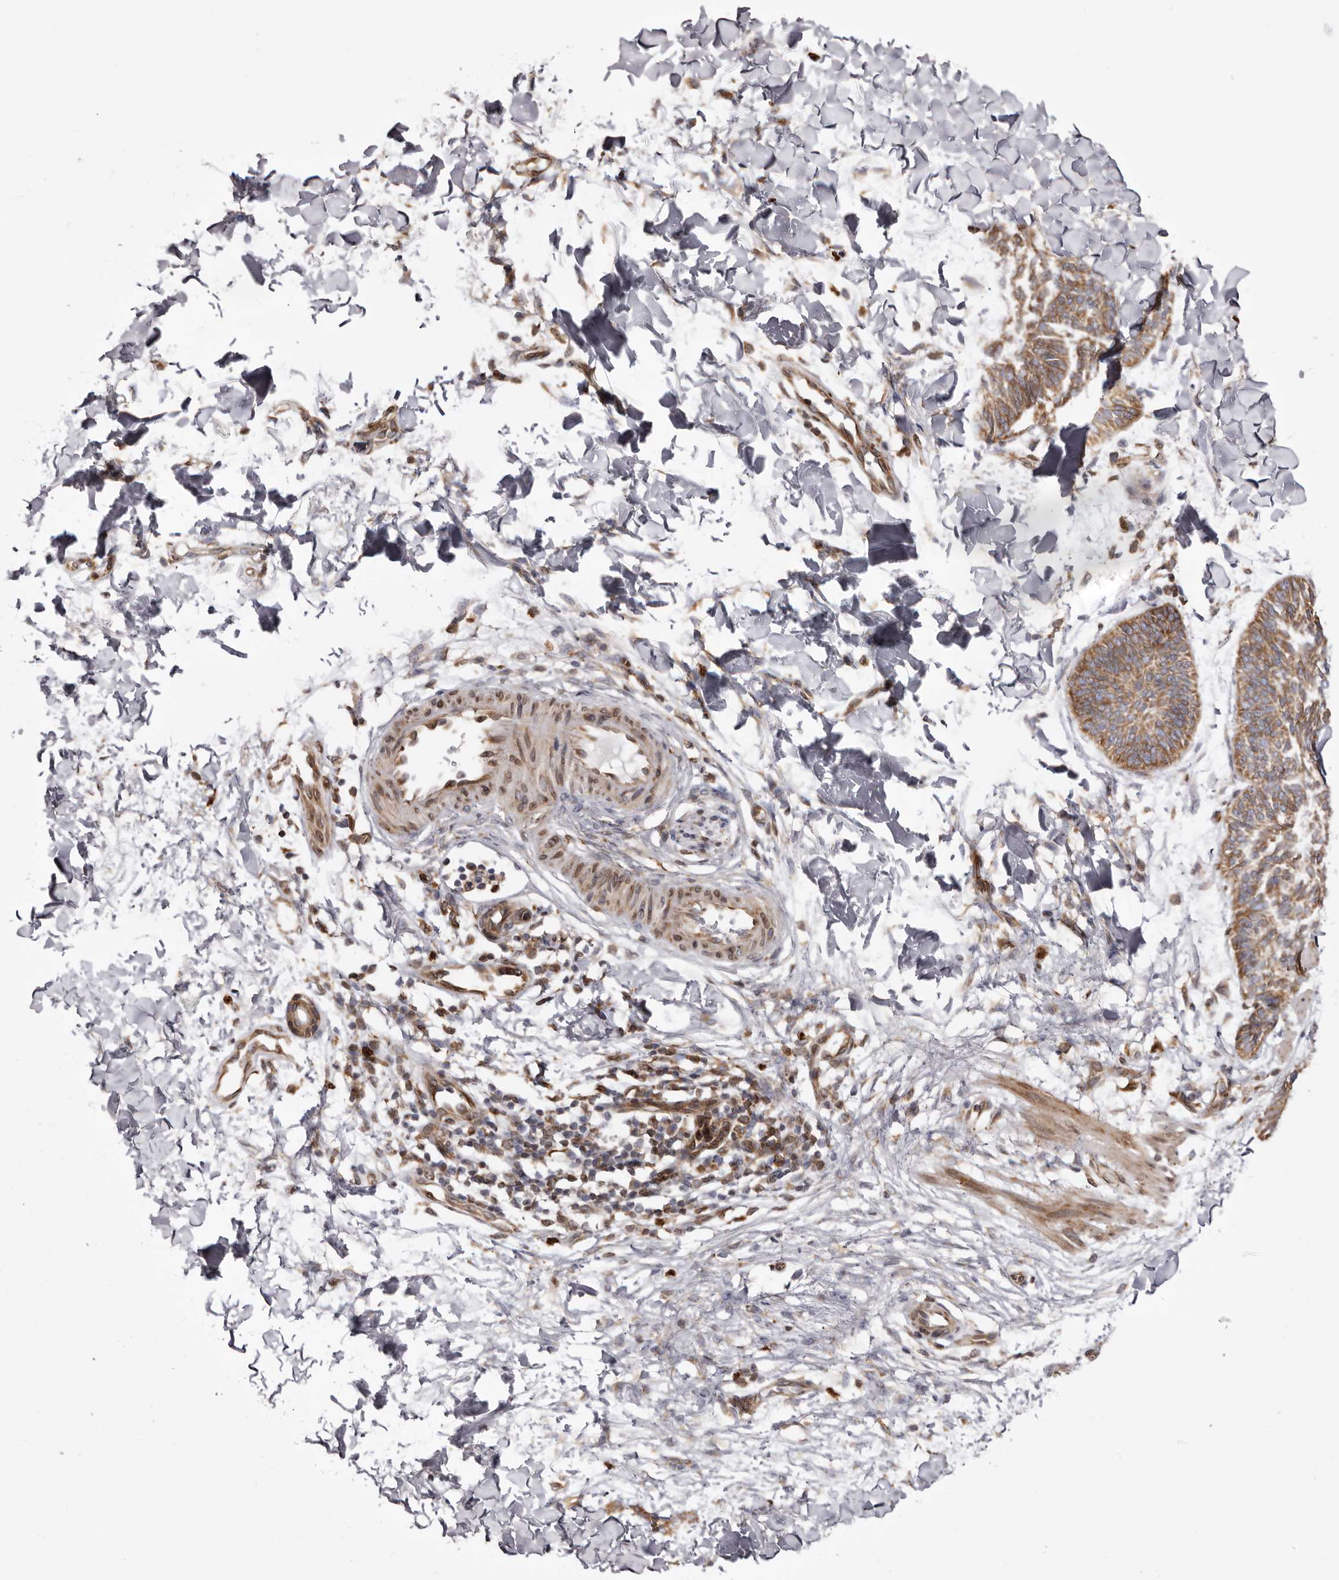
{"staining": {"intensity": "moderate", "quantity": ">75%", "location": "cytoplasmic/membranous"}, "tissue": "skin cancer", "cell_type": "Tumor cells", "image_type": "cancer", "snomed": [{"axis": "morphology", "description": "Normal tissue, NOS"}, {"axis": "morphology", "description": "Basal cell carcinoma"}, {"axis": "topography", "description": "Skin"}], "caption": "IHC staining of basal cell carcinoma (skin), which demonstrates medium levels of moderate cytoplasmic/membranous expression in about >75% of tumor cells indicating moderate cytoplasmic/membranous protein positivity. The staining was performed using DAB (3,3'-diaminobenzidine) (brown) for protein detection and nuclei were counterstained in hematoxylin (blue).", "gene": "C4orf3", "patient": {"sex": "male", "age": 50}}